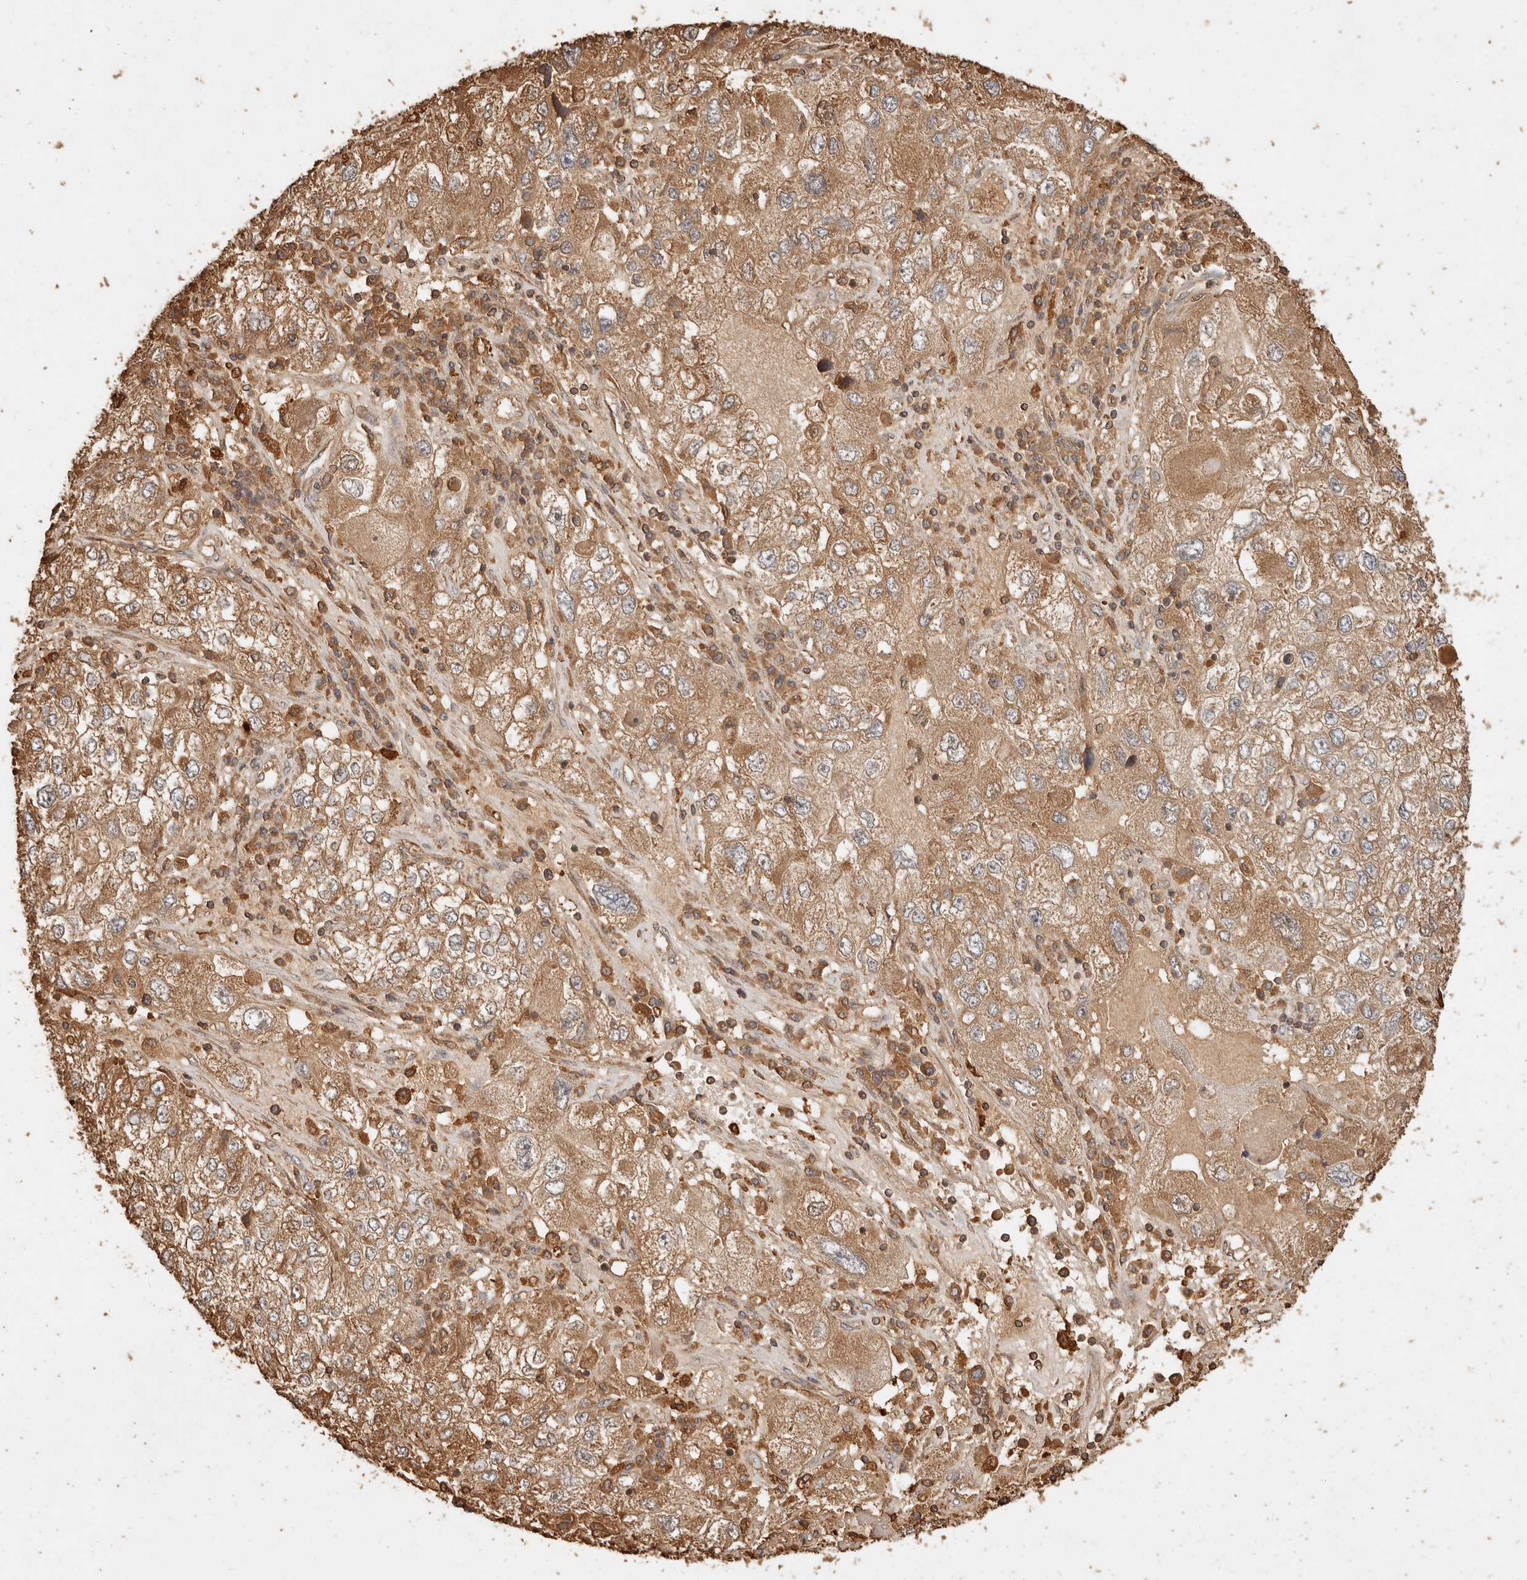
{"staining": {"intensity": "moderate", "quantity": ">75%", "location": "cytoplasmic/membranous"}, "tissue": "endometrial cancer", "cell_type": "Tumor cells", "image_type": "cancer", "snomed": [{"axis": "morphology", "description": "Adenocarcinoma, NOS"}, {"axis": "topography", "description": "Endometrium"}], "caption": "Immunohistochemical staining of endometrial cancer (adenocarcinoma) reveals medium levels of moderate cytoplasmic/membranous protein expression in approximately >75% of tumor cells.", "gene": "FAM180B", "patient": {"sex": "female", "age": 49}}